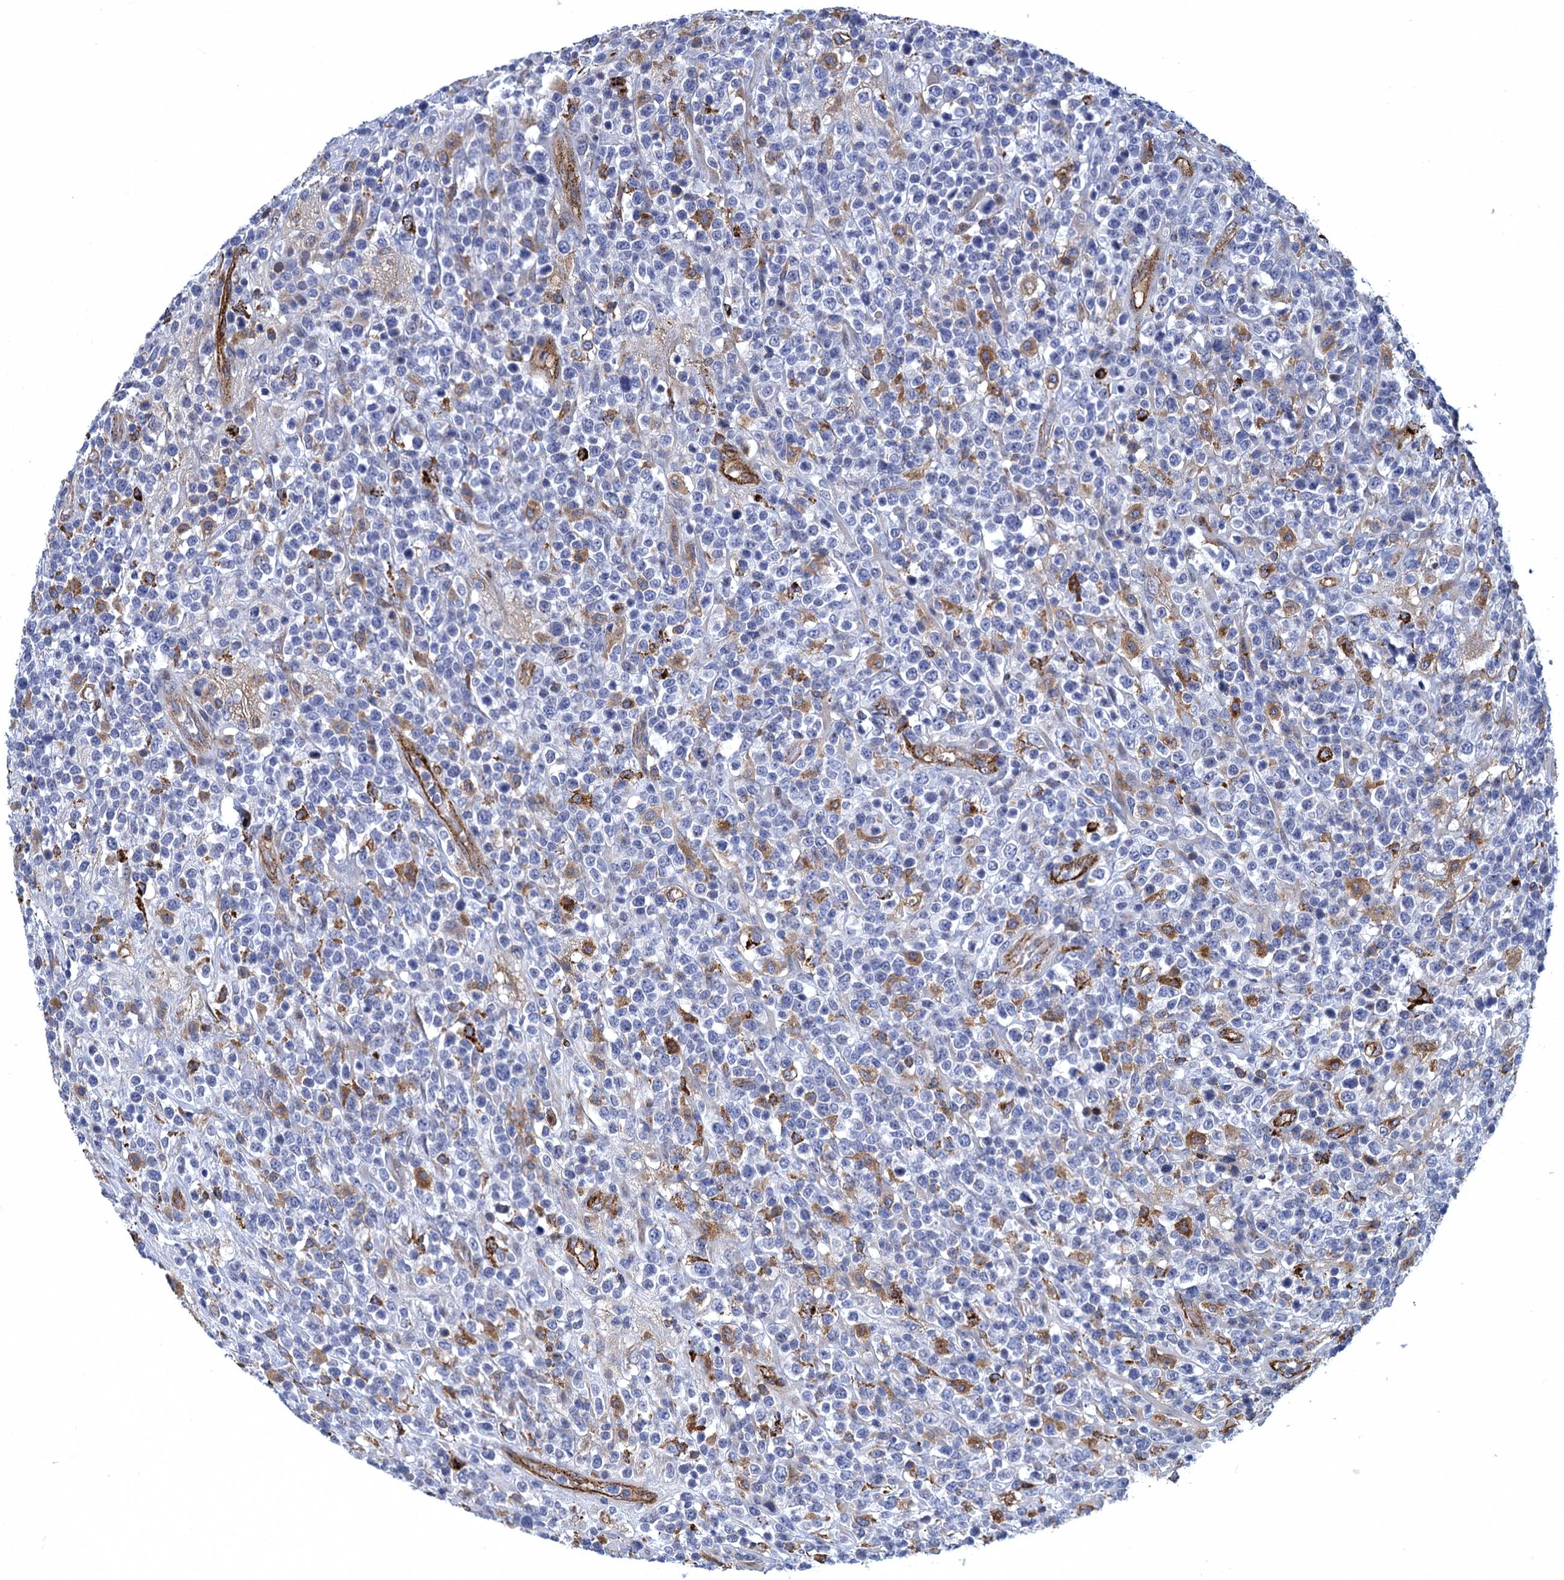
{"staining": {"intensity": "negative", "quantity": "none", "location": "none"}, "tissue": "lymphoma", "cell_type": "Tumor cells", "image_type": "cancer", "snomed": [{"axis": "morphology", "description": "Malignant lymphoma, non-Hodgkin's type, High grade"}, {"axis": "topography", "description": "Colon"}], "caption": "Immunohistochemical staining of lymphoma demonstrates no significant expression in tumor cells.", "gene": "DNHD1", "patient": {"sex": "female", "age": 53}}